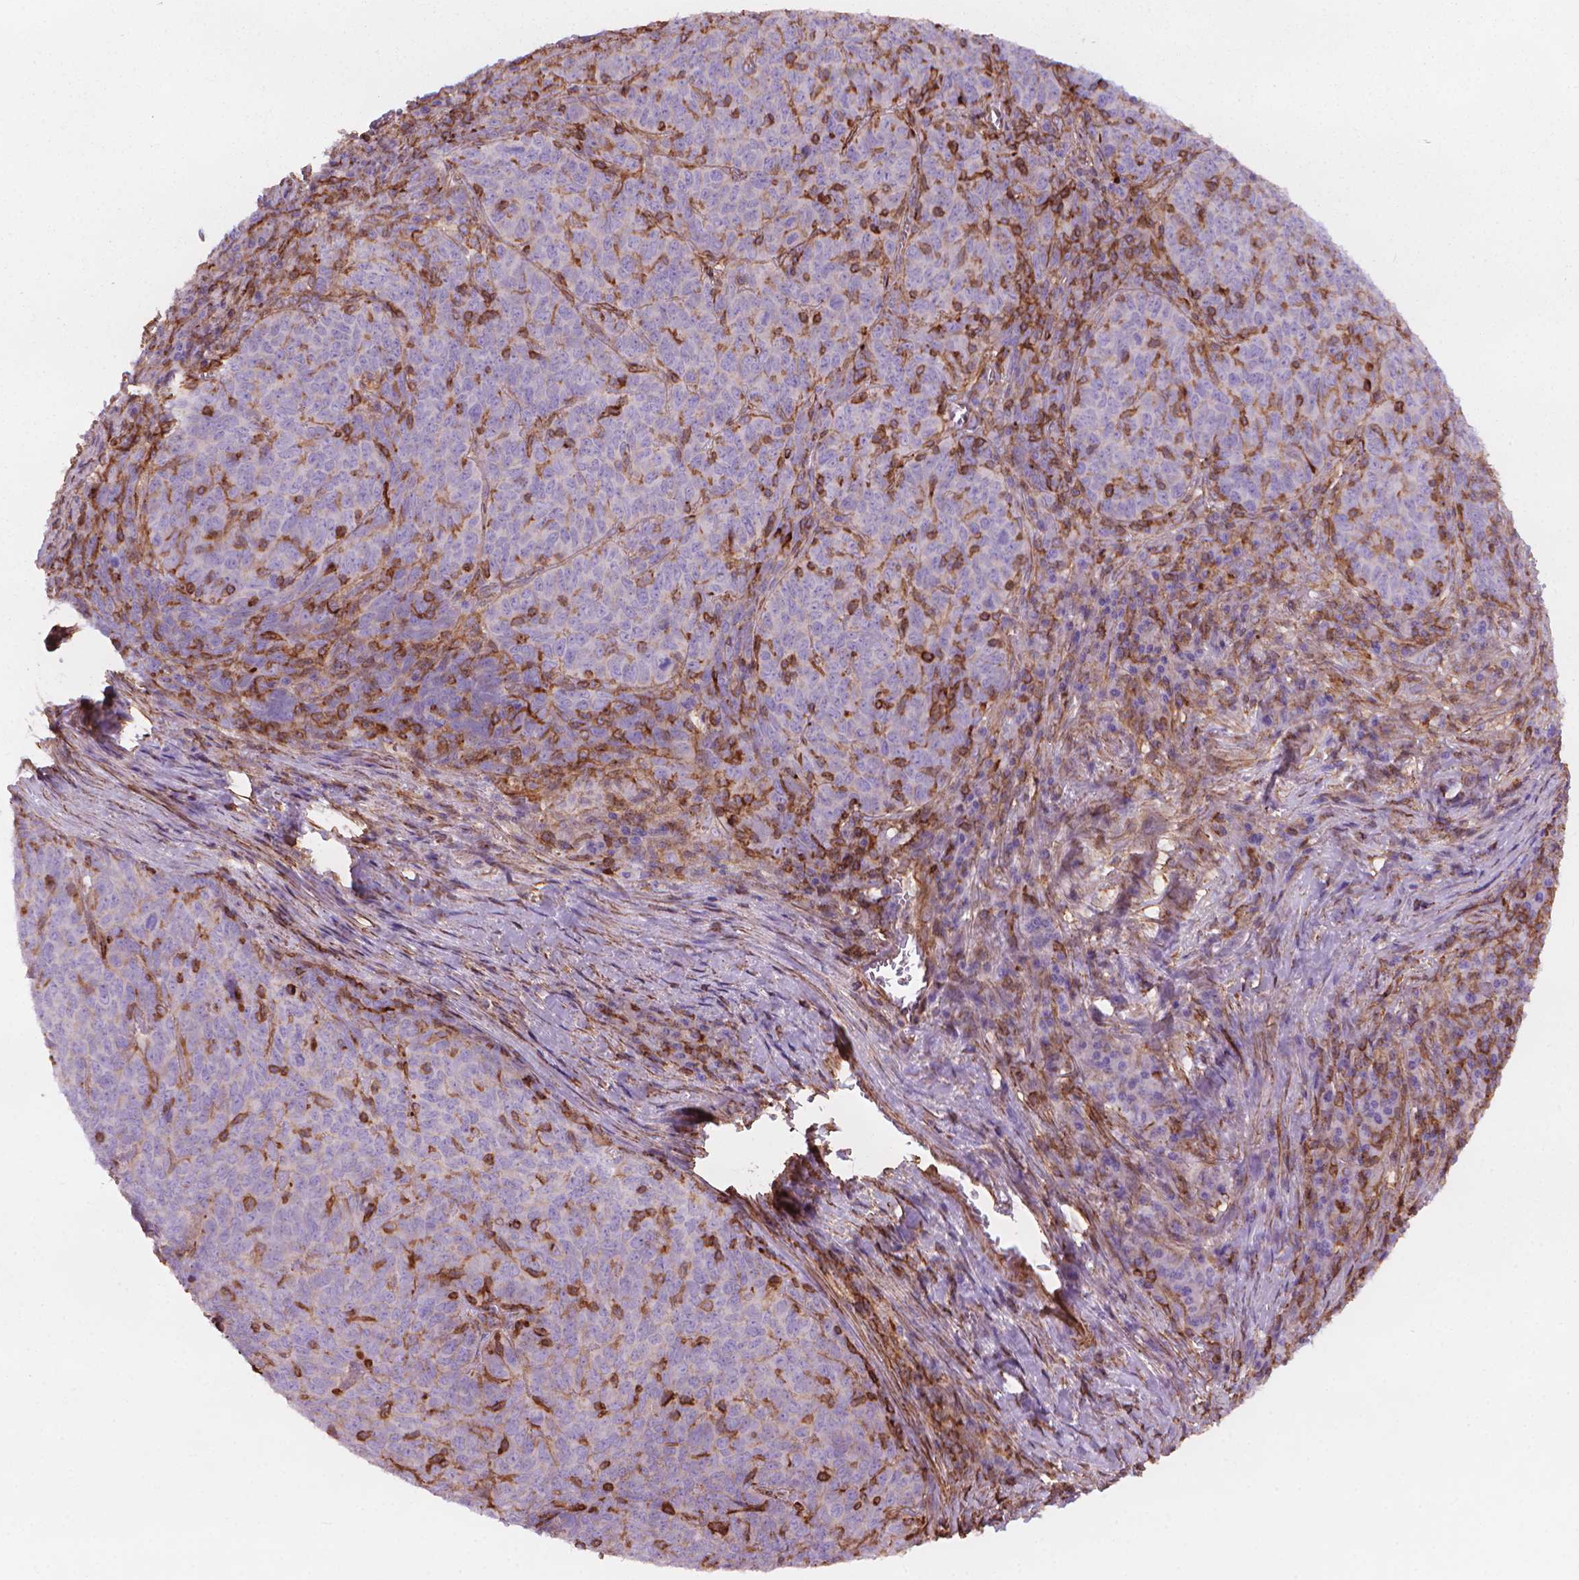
{"staining": {"intensity": "negative", "quantity": "none", "location": "none"}, "tissue": "skin cancer", "cell_type": "Tumor cells", "image_type": "cancer", "snomed": [{"axis": "morphology", "description": "Squamous cell carcinoma, NOS"}, {"axis": "topography", "description": "Skin"}, {"axis": "topography", "description": "Anal"}], "caption": "High magnification brightfield microscopy of squamous cell carcinoma (skin) stained with DAB (brown) and counterstained with hematoxylin (blue): tumor cells show no significant expression.", "gene": "PATJ", "patient": {"sex": "female", "age": 51}}